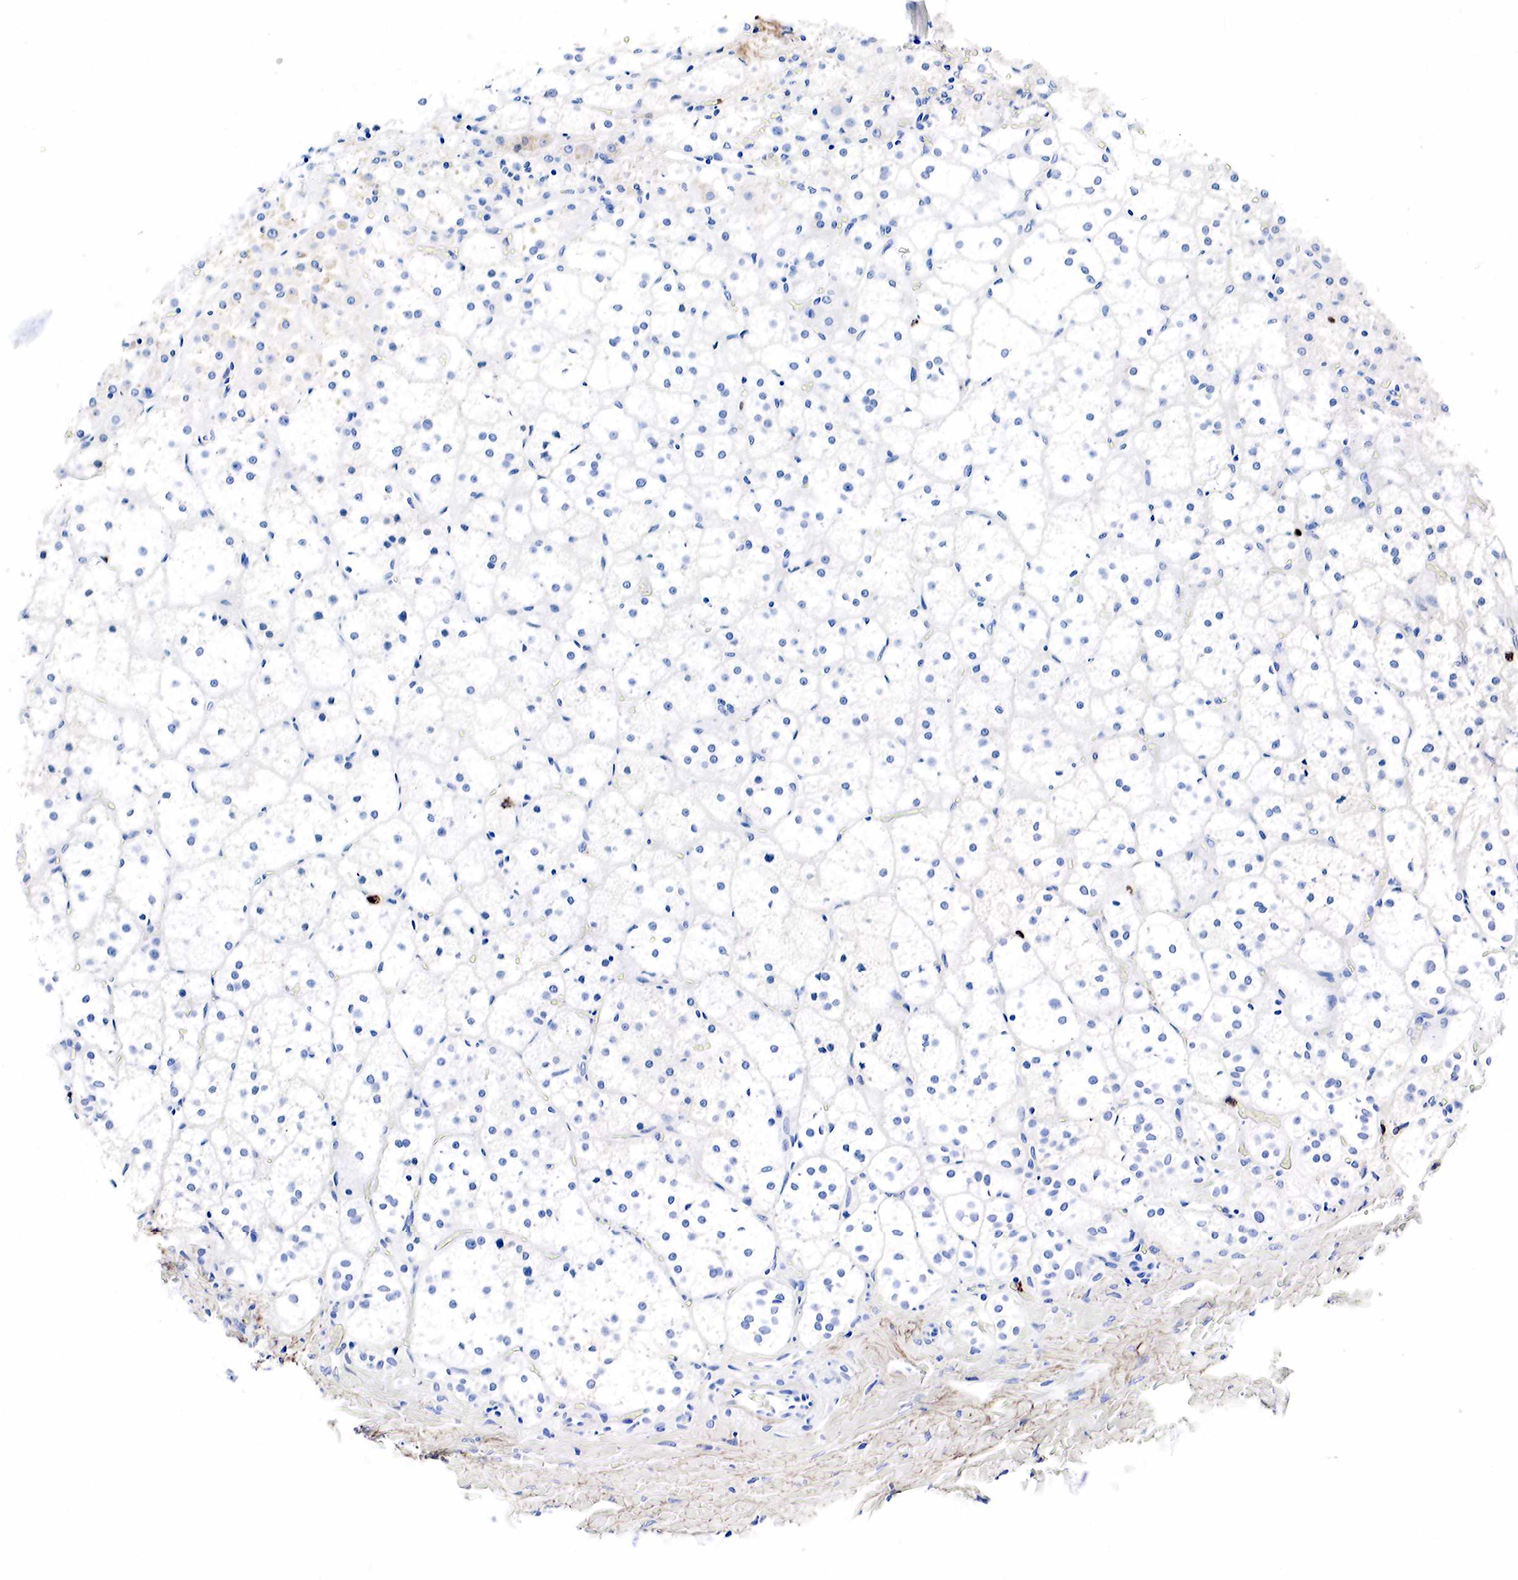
{"staining": {"intensity": "negative", "quantity": "none", "location": "none"}, "tissue": "adrenal gland", "cell_type": "Glandular cells", "image_type": "normal", "snomed": [{"axis": "morphology", "description": "Normal tissue, NOS"}, {"axis": "topography", "description": "Adrenal gland"}], "caption": "Human adrenal gland stained for a protein using immunohistochemistry shows no expression in glandular cells.", "gene": "LYZ", "patient": {"sex": "male", "age": 53}}